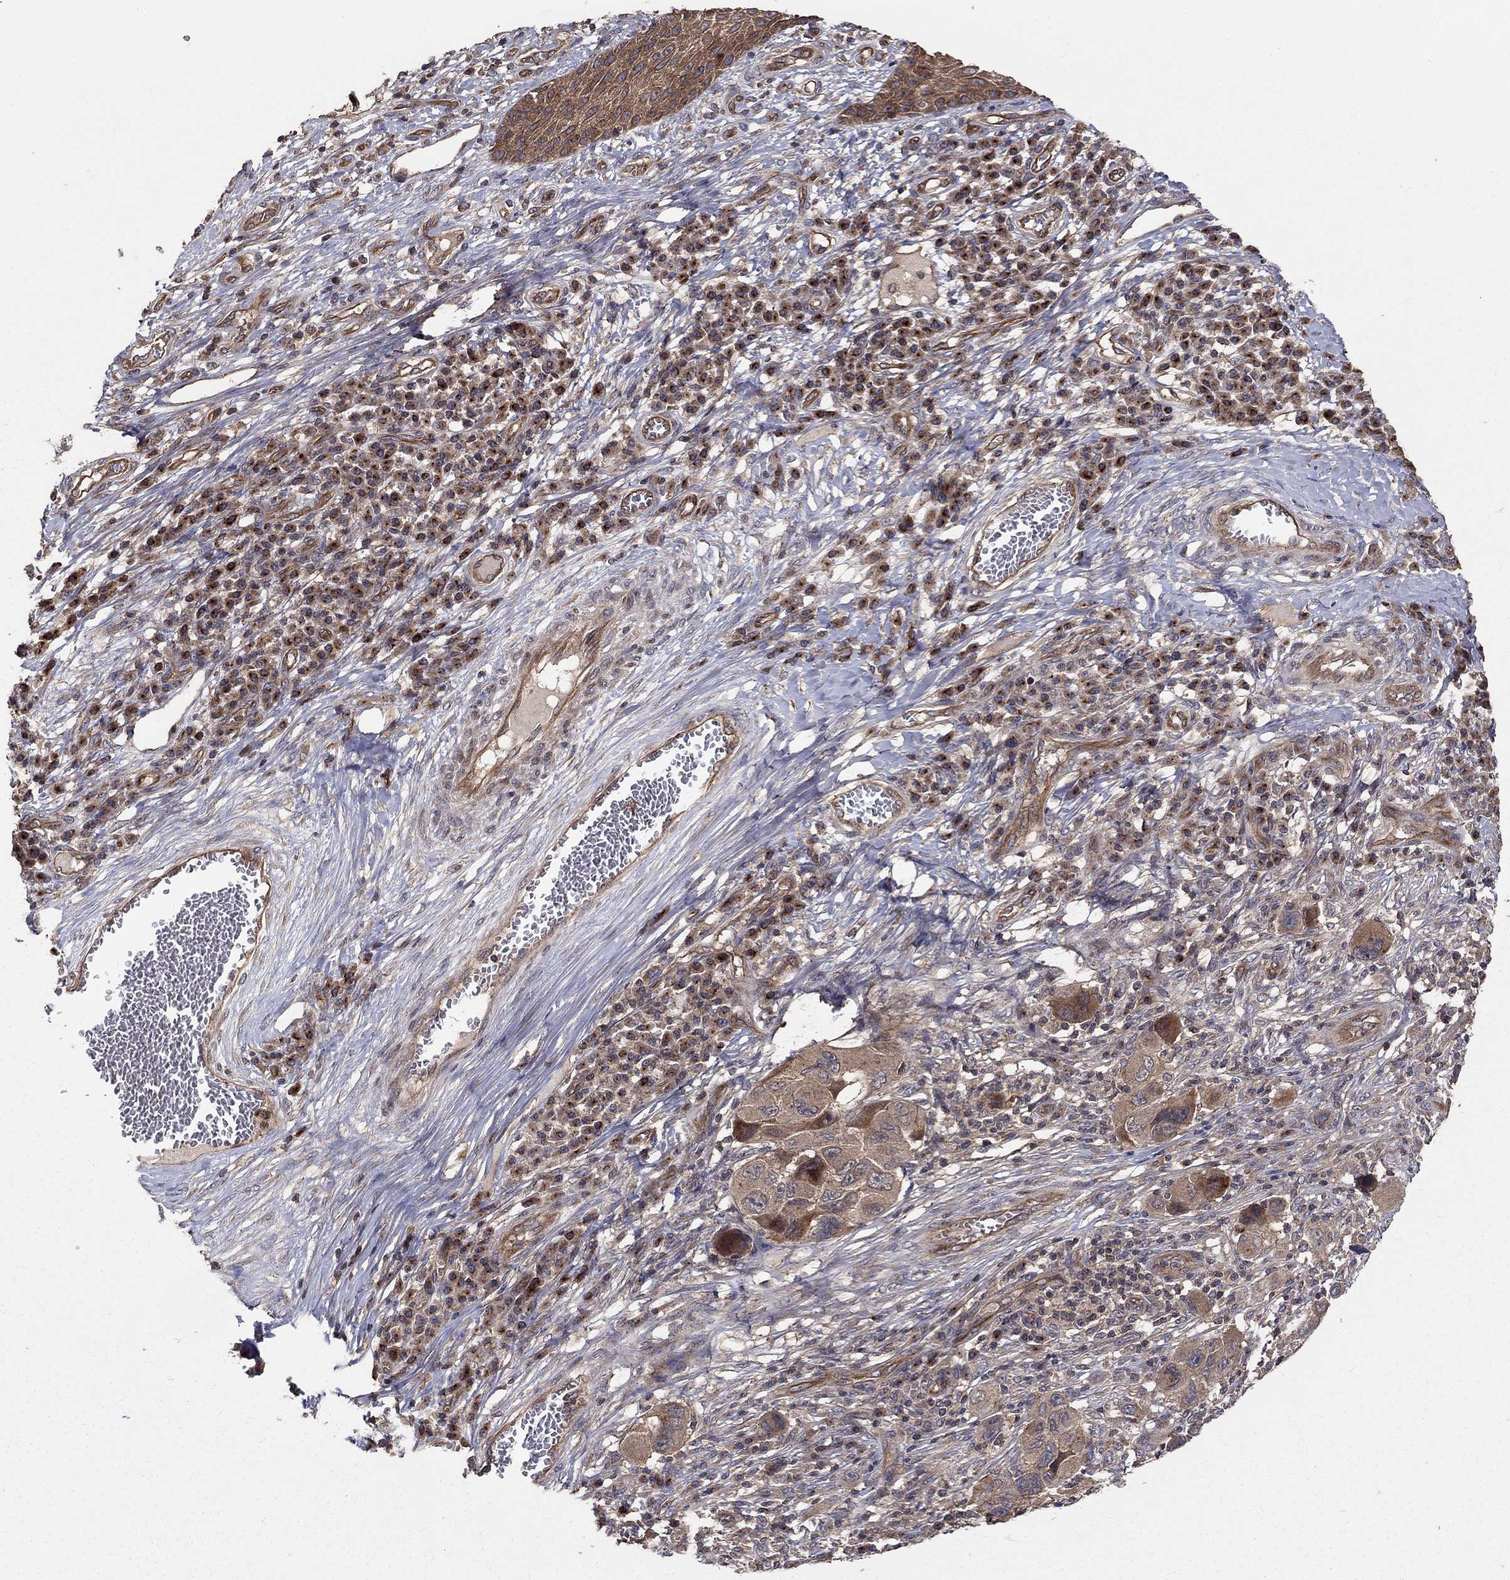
{"staining": {"intensity": "strong", "quantity": "<25%", "location": "cytoplasmic/membranous"}, "tissue": "melanoma", "cell_type": "Tumor cells", "image_type": "cancer", "snomed": [{"axis": "morphology", "description": "Malignant melanoma, NOS"}, {"axis": "topography", "description": "Skin"}], "caption": "A high-resolution micrograph shows IHC staining of melanoma, which exhibits strong cytoplasmic/membranous expression in approximately <25% of tumor cells.", "gene": "BMERB1", "patient": {"sex": "male", "age": 53}}